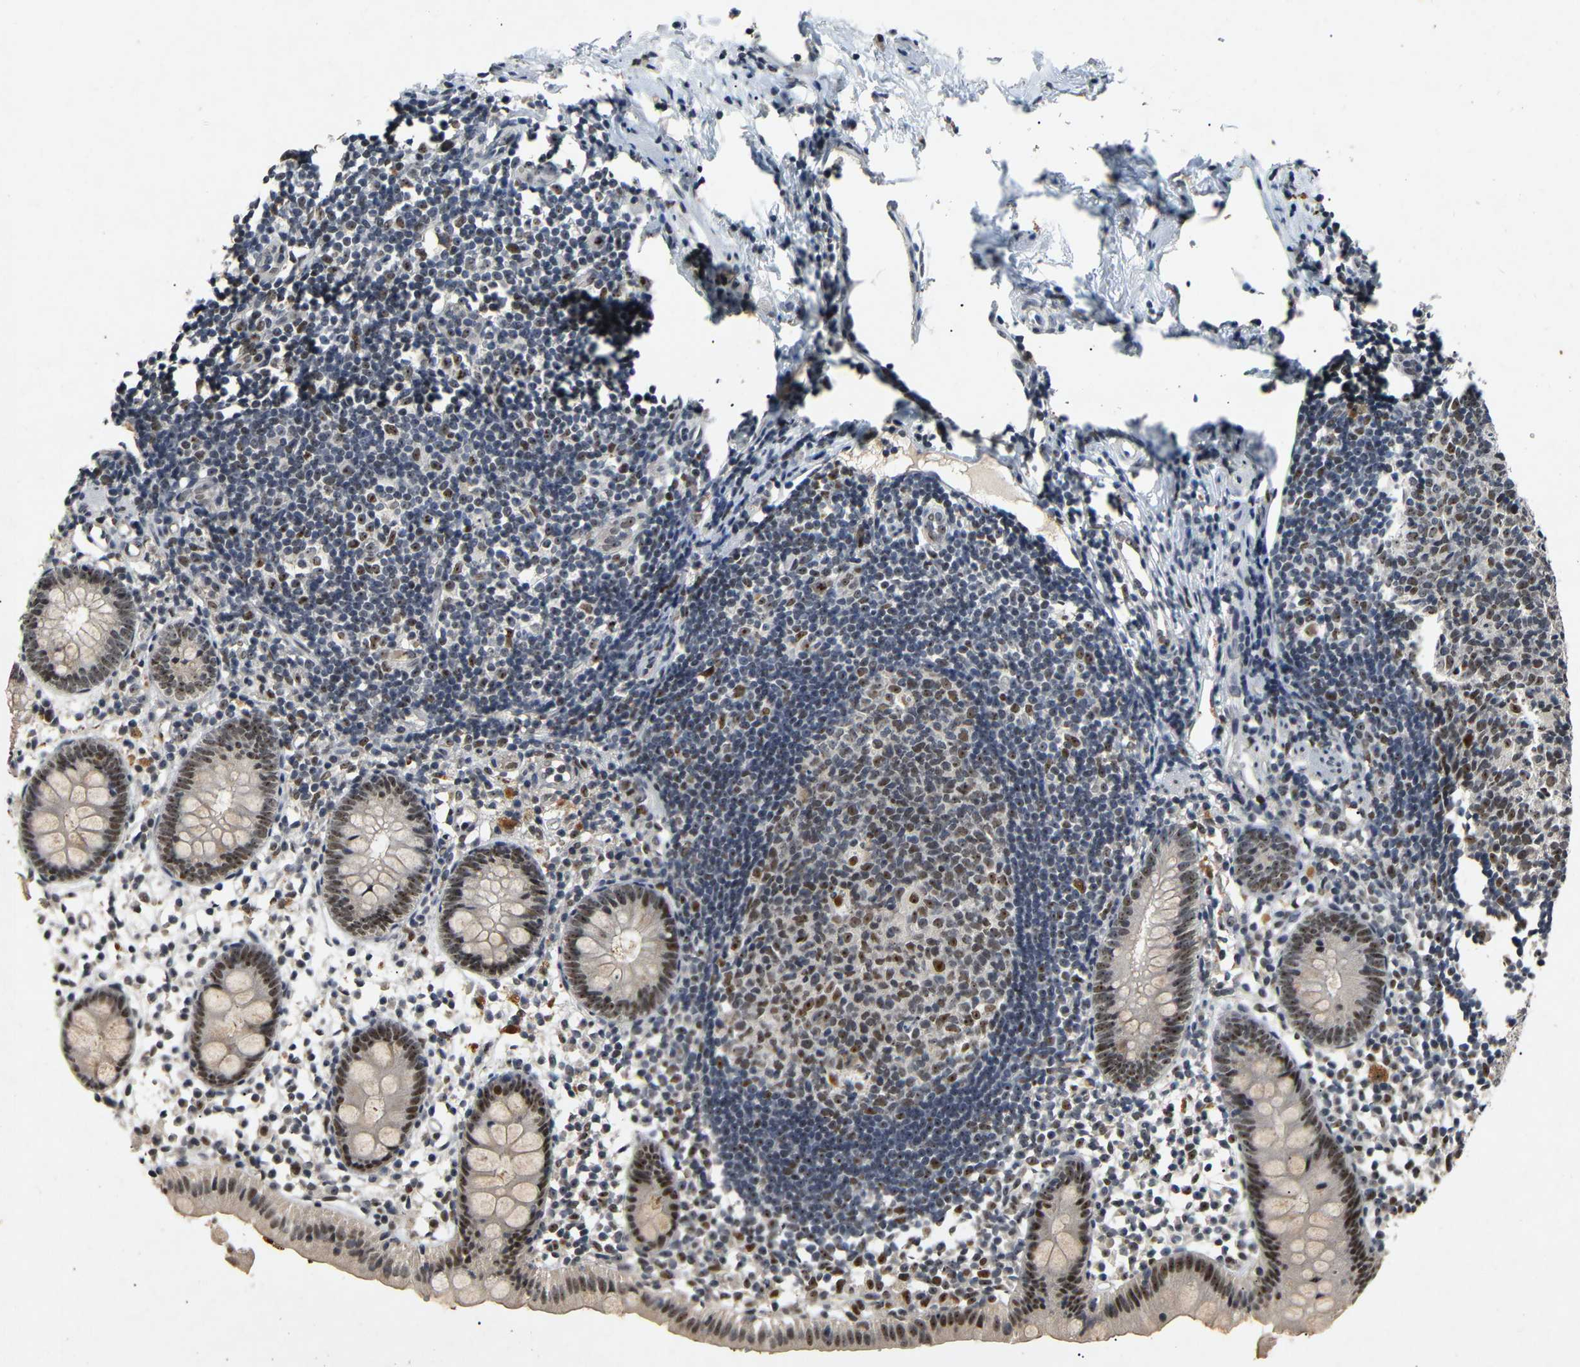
{"staining": {"intensity": "moderate", "quantity": "25%-75%", "location": "nuclear"}, "tissue": "appendix", "cell_type": "Glandular cells", "image_type": "normal", "snomed": [{"axis": "morphology", "description": "Normal tissue, NOS"}, {"axis": "topography", "description": "Appendix"}], "caption": "Moderate nuclear protein staining is present in approximately 25%-75% of glandular cells in appendix.", "gene": "PARN", "patient": {"sex": "female", "age": 20}}